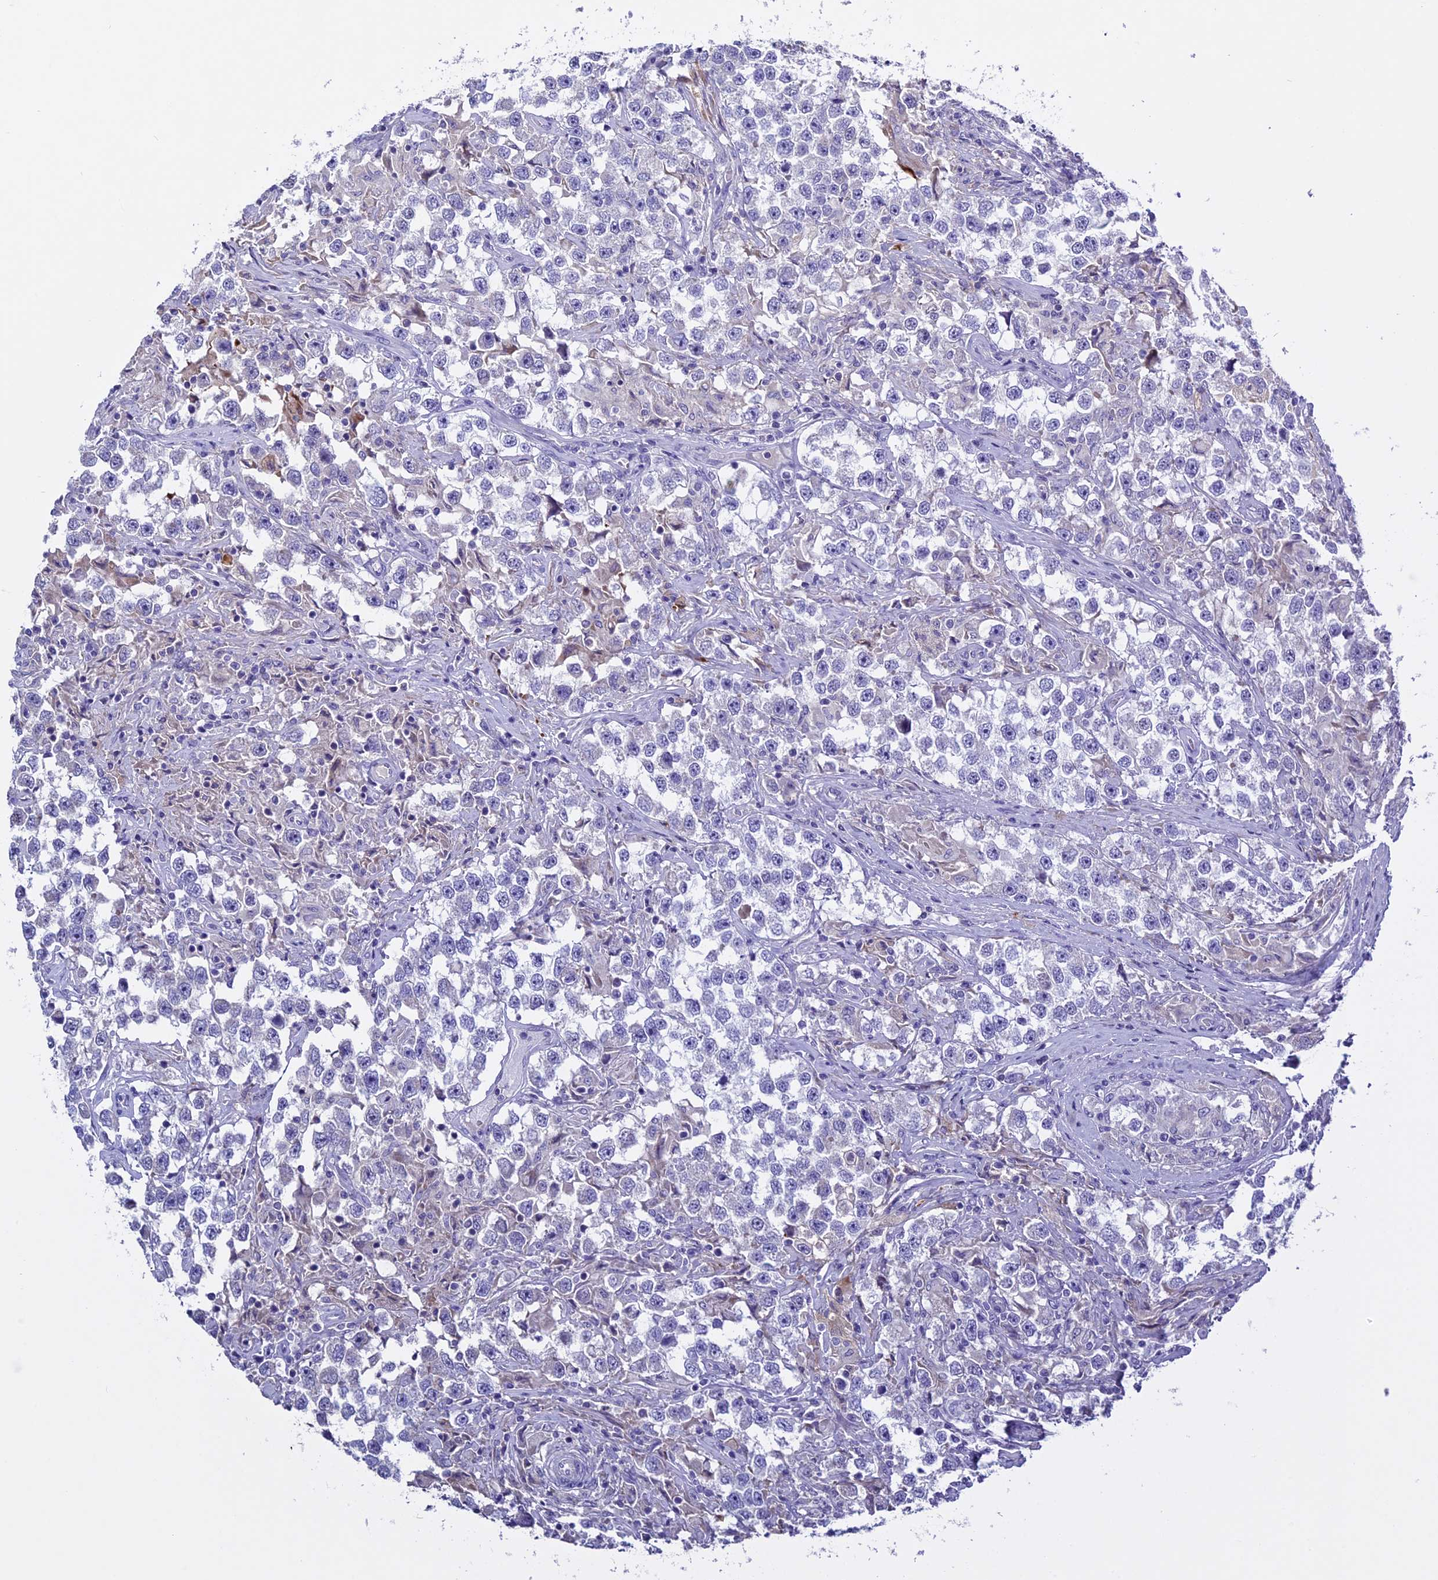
{"staining": {"intensity": "negative", "quantity": "none", "location": "none"}, "tissue": "testis cancer", "cell_type": "Tumor cells", "image_type": "cancer", "snomed": [{"axis": "morphology", "description": "Seminoma, NOS"}, {"axis": "topography", "description": "Testis"}], "caption": "This is a image of IHC staining of testis seminoma, which shows no expression in tumor cells.", "gene": "RTTN", "patient": {"sex": "male", "age": 46}}